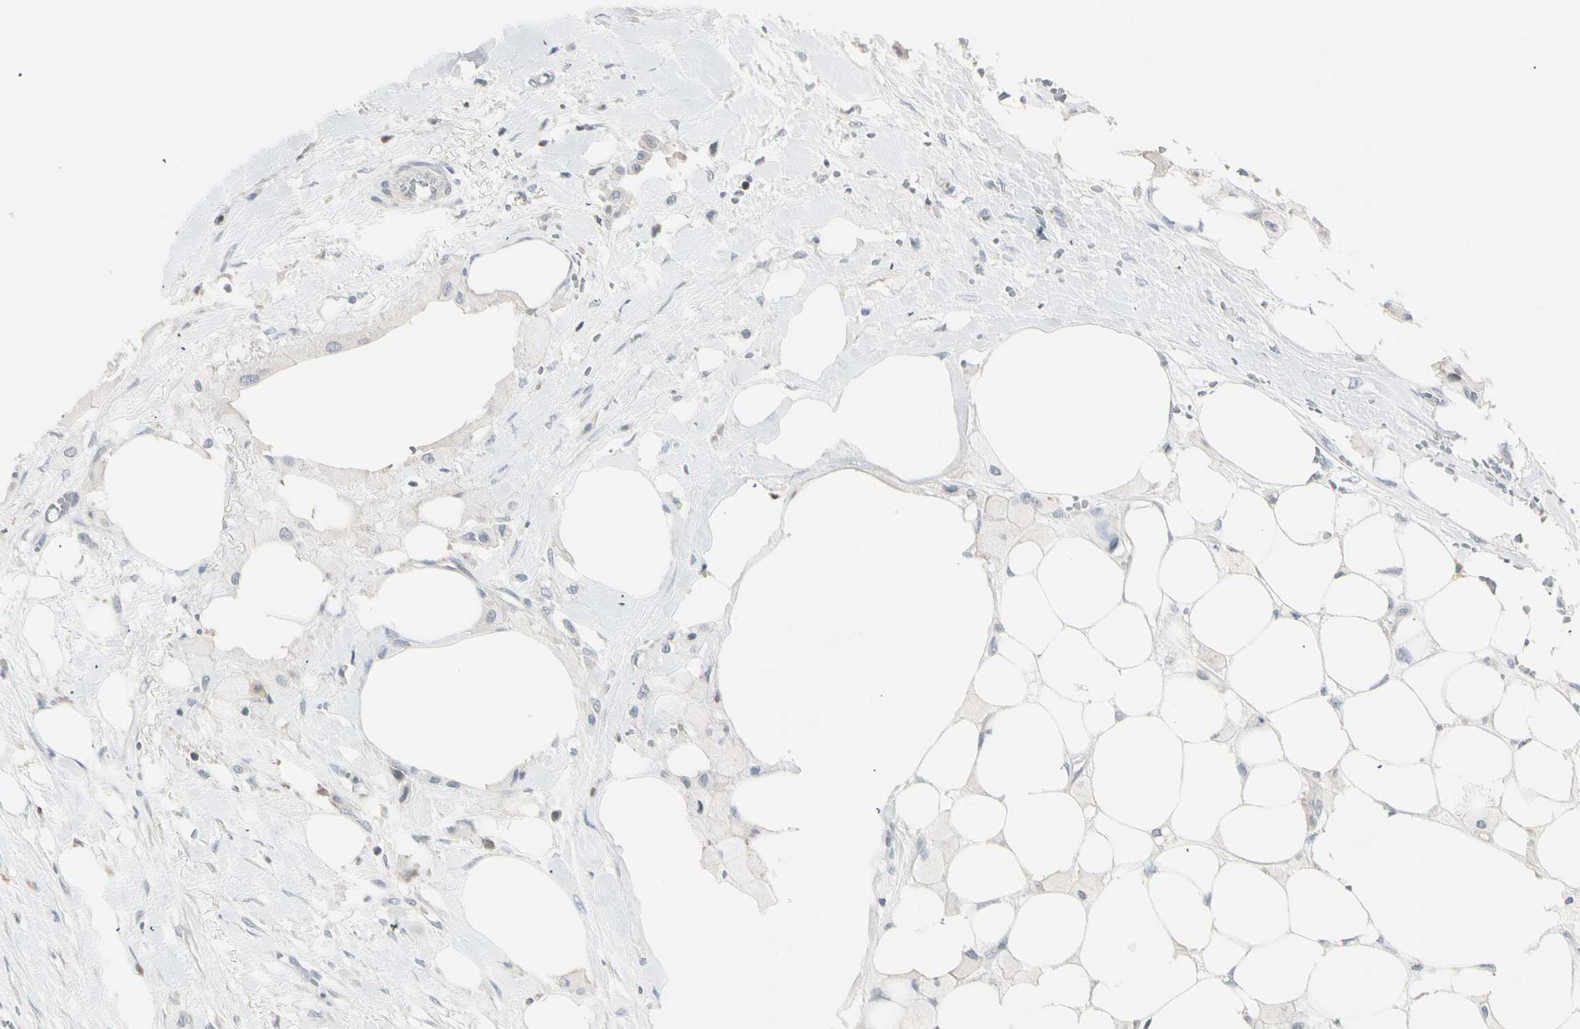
{"staining": {"intensity": "negative", "quantity": "none", "location": "none"}, "tissue": "colorectal cancer", "cell_type": "Tumor cells", "image_type": "cancer", "snomed": [{"axis": "morphology", "description": "Adenocarcinoma, NOS"}, {"axis": "topography", "description": "Colon"}], "caption": "There is no significant staining in tumor cells of colorectal adenocarcinoma. The staining was performed using DAB (3,3'-diaminobenzidine) to visualize the protein expression in brown, while the nuclei were stained in blue with hematoxylin (Magnification: 20x).", "gene": "DMPK", "patient": {"sex": "female", "age": 57}}